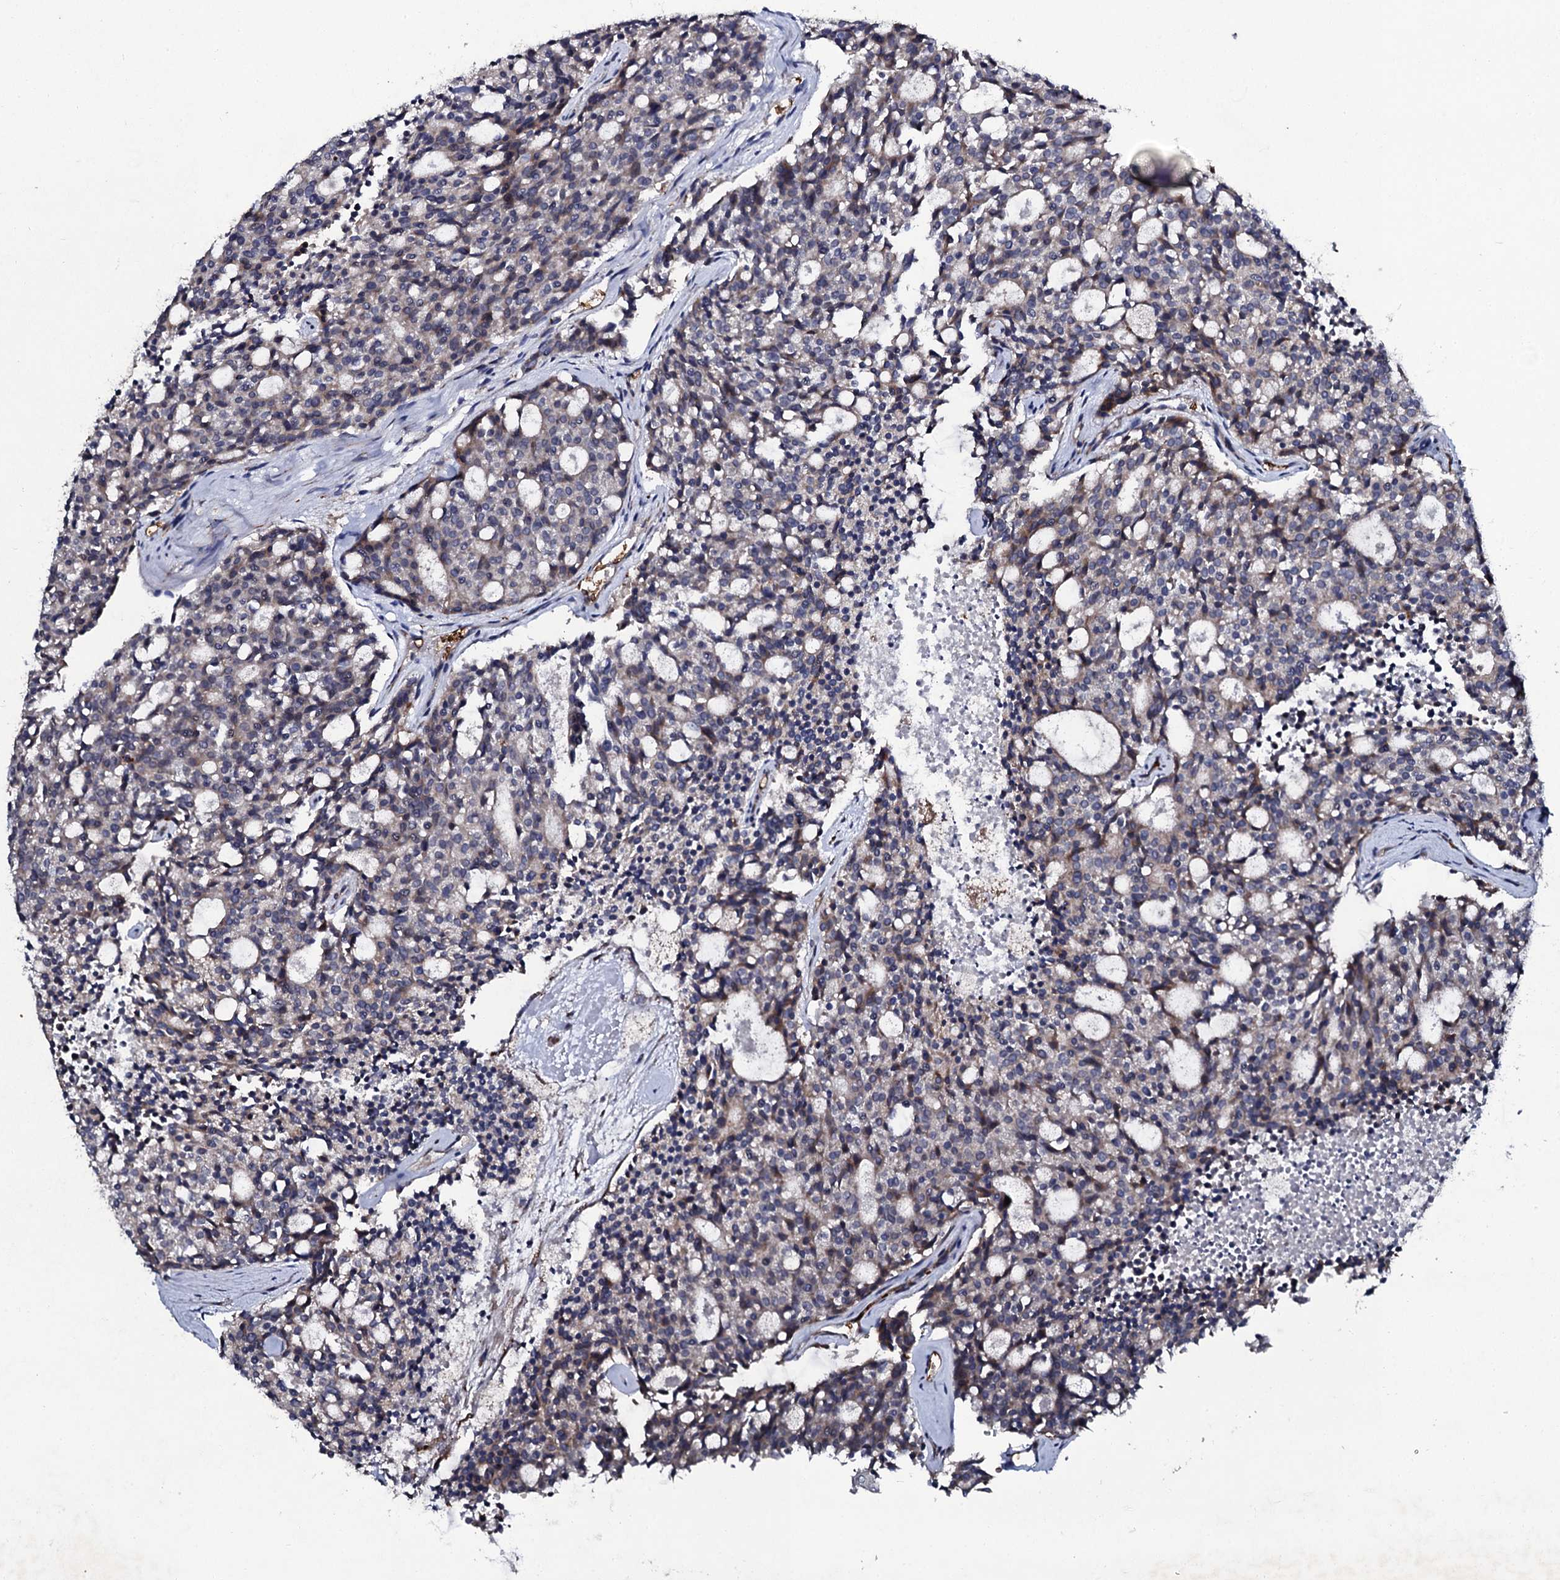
{"staining": {"intensity": "weak", "quantity": "25%-75%", "location": "cytoplasmic/membranous"}, "tissue": "carcinoid", "cell_type": "Tumor cells", "image_type": "cancer", "snomed": [{"axis": "morphology", "description": "Carcinoid, malignant, NOS"}, {"axis": "topography", "description": "Pancreas"}], "caption": "Carcinoid stained with a brown dye shows weak cytoplasmic/membranous positive staining in approximately 25%-75% of tumor cells.", "gene": "LRRC28", "patient": {"sex": "female", "age": 54}}